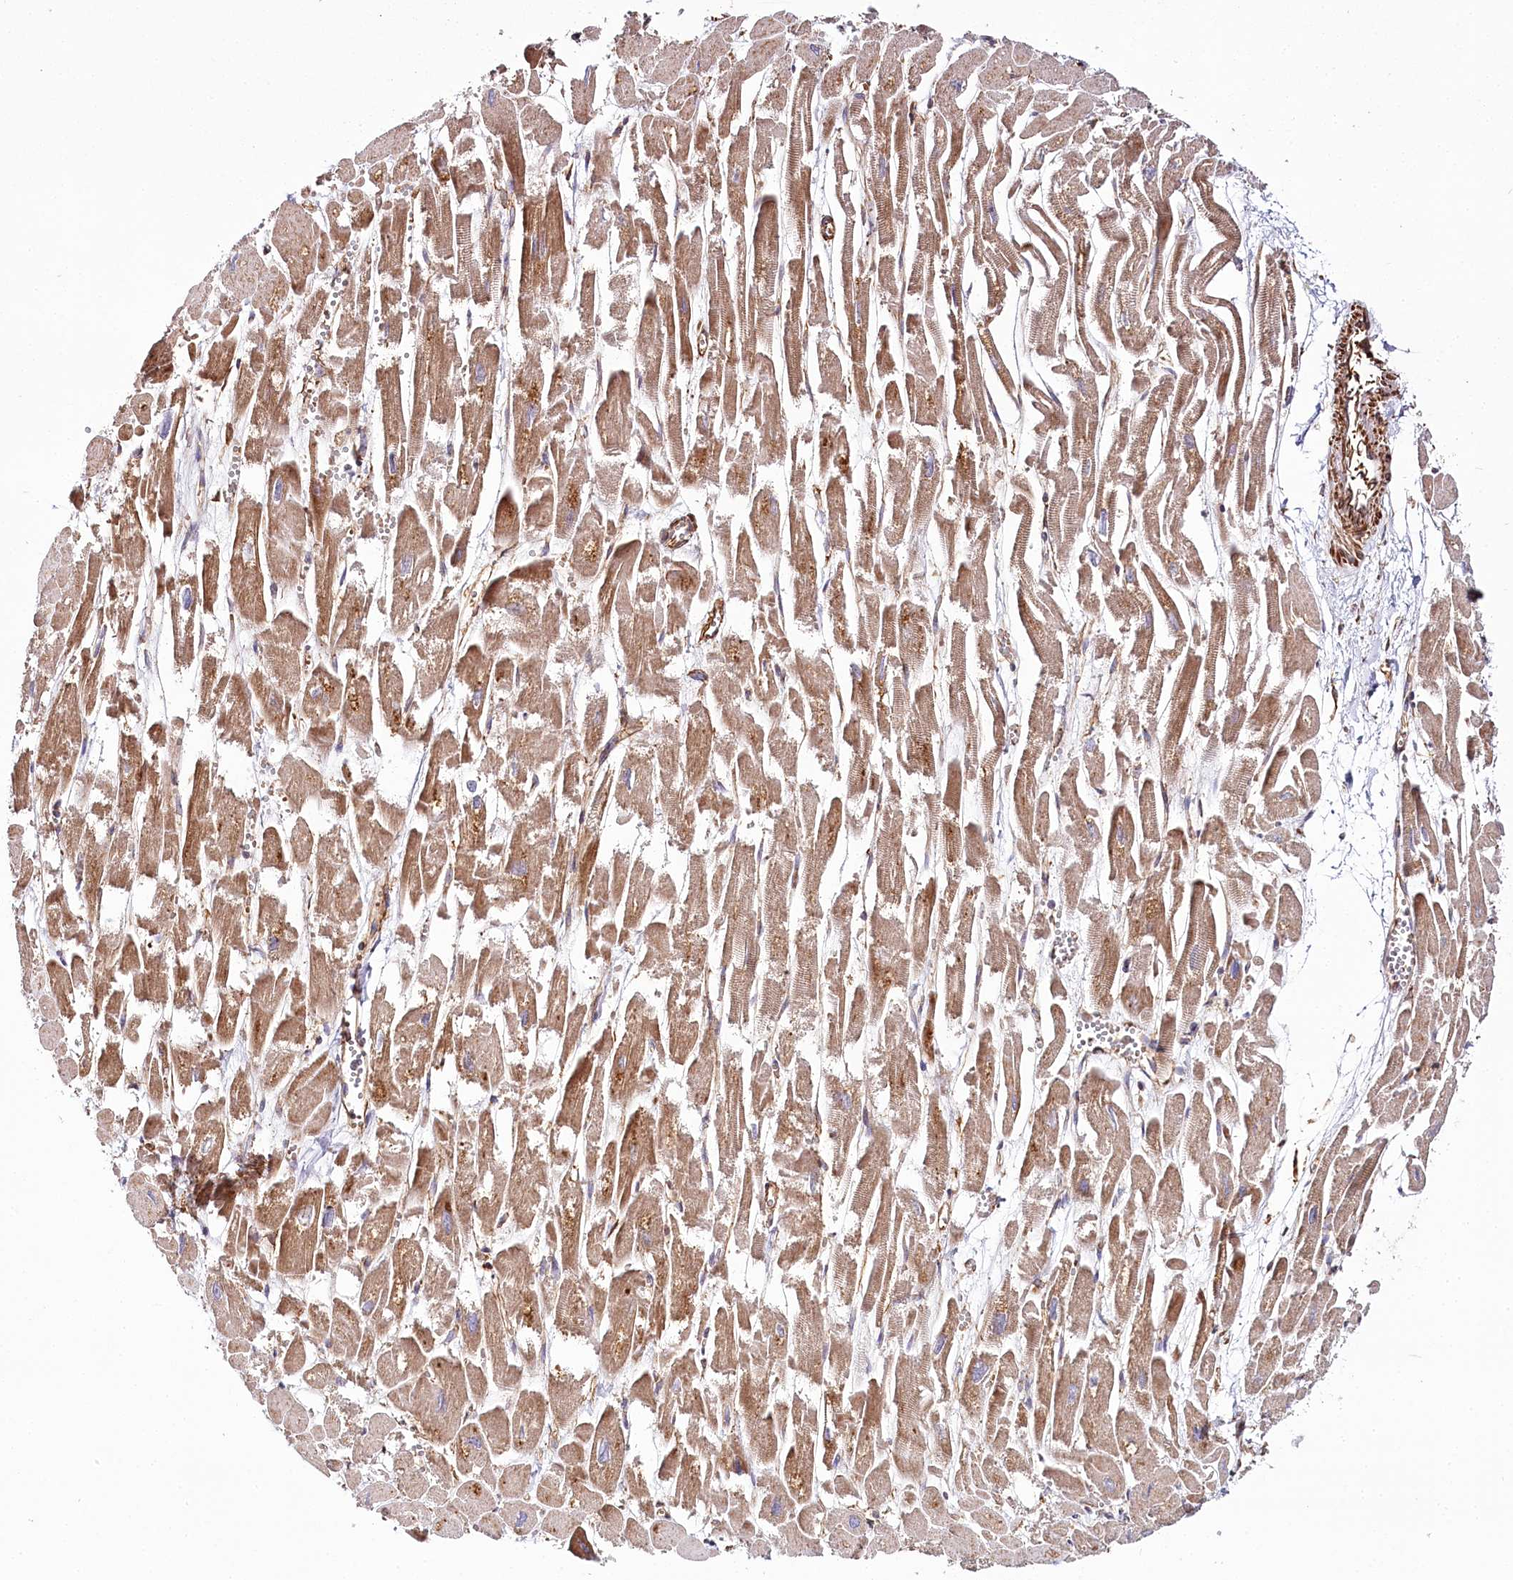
{"staining": {"intensity": "moderate", "quantity": ">75%", "location": "cytoplasmic/membranous"}, "tissue": "heart muscle", "cell_type": "Cardiomyocytes", "image_type": "normal", "snomed": [{"axis": "morphology", "description": "Normal tissue, NOS"}, {"axis": "topography", "description": "Heart"}], "caption": "A high-resolution histopathology image shows IHC staining of unremarkable heart muscle, which shows moderate cytoplasmic/membranous staining in about >75% of cardiomyocytes.", "gene": "THUMPD3", "patient": {"sex": "male", "age": 54}}